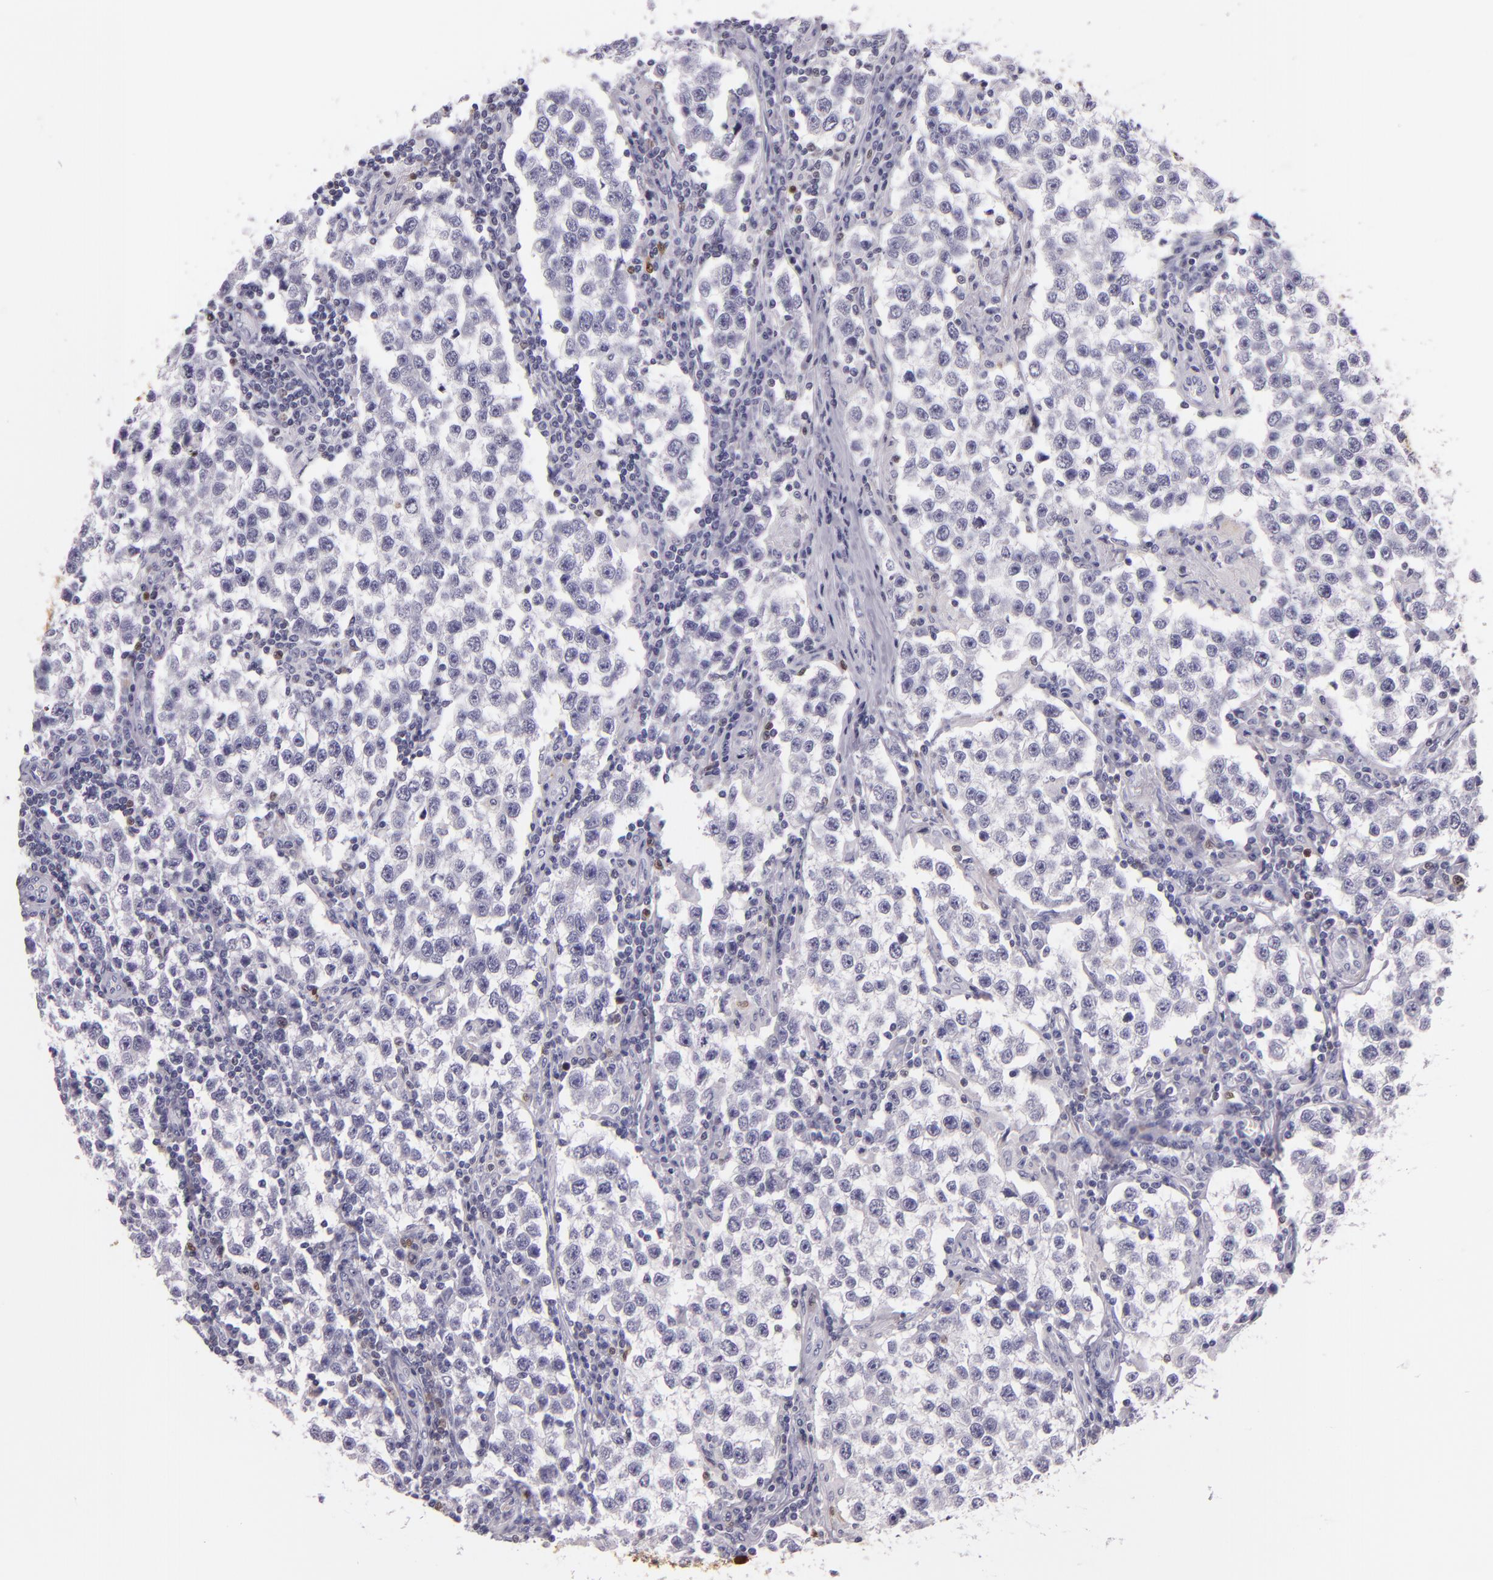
{"staining": {"intensity": "negative", "quantity": "none", "location": "none"}, "tissue": "testis cancer", "cell_type": "Tumor cells", "image_type": "cancer", "snomed": [{"axis": "morphology", "description": "Seminoma, NOS"}, {"axis": "topography", "description": "Testis"}], "caption": "An image of human seminoma (testis) is negative for staining in tumor cells.", "gene": "MT1A", "patient": {"sex": "male", "age": 36}}